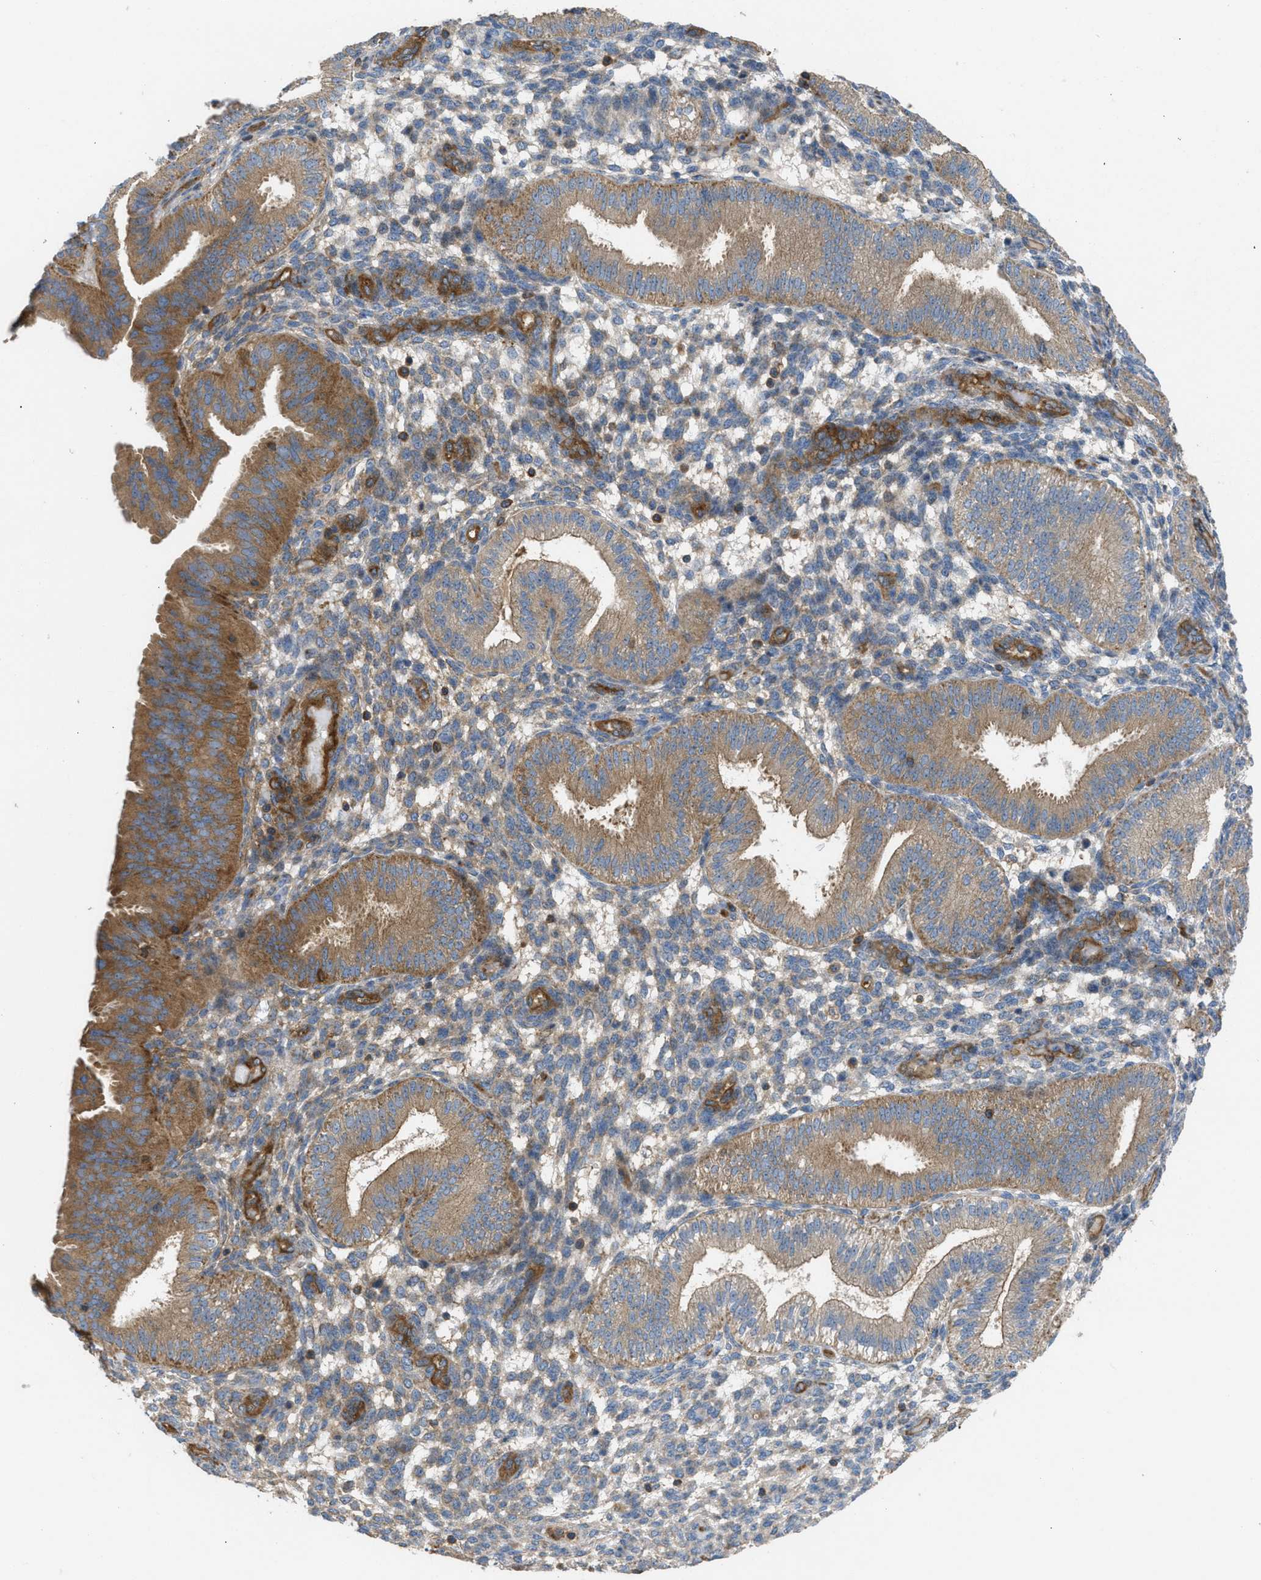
{"staining": {"intensity": "moderate", "quantity": "25%-75%", "location": "cytoplasmic/membranous"}, "tissue": "endometrium", "cell_type": "Cells in endometrial stroma", "image_type": "normal", "snomed": [{"axis": "morphology", "description": "Normal tissue, NOS"}, {"axis": "topography", "description": "Endometrium"}], "caption": "Immunohistochemistry histopathology image of normal human endometrium stained for a protein (brown), which reveals medium levels of moderate cytoplasmic/membranous positivity in approximately 25%-75% of cells in endometrial stroma.", "gene": "ATP2A3", "patient": {"sex": "female", "age": 39}}